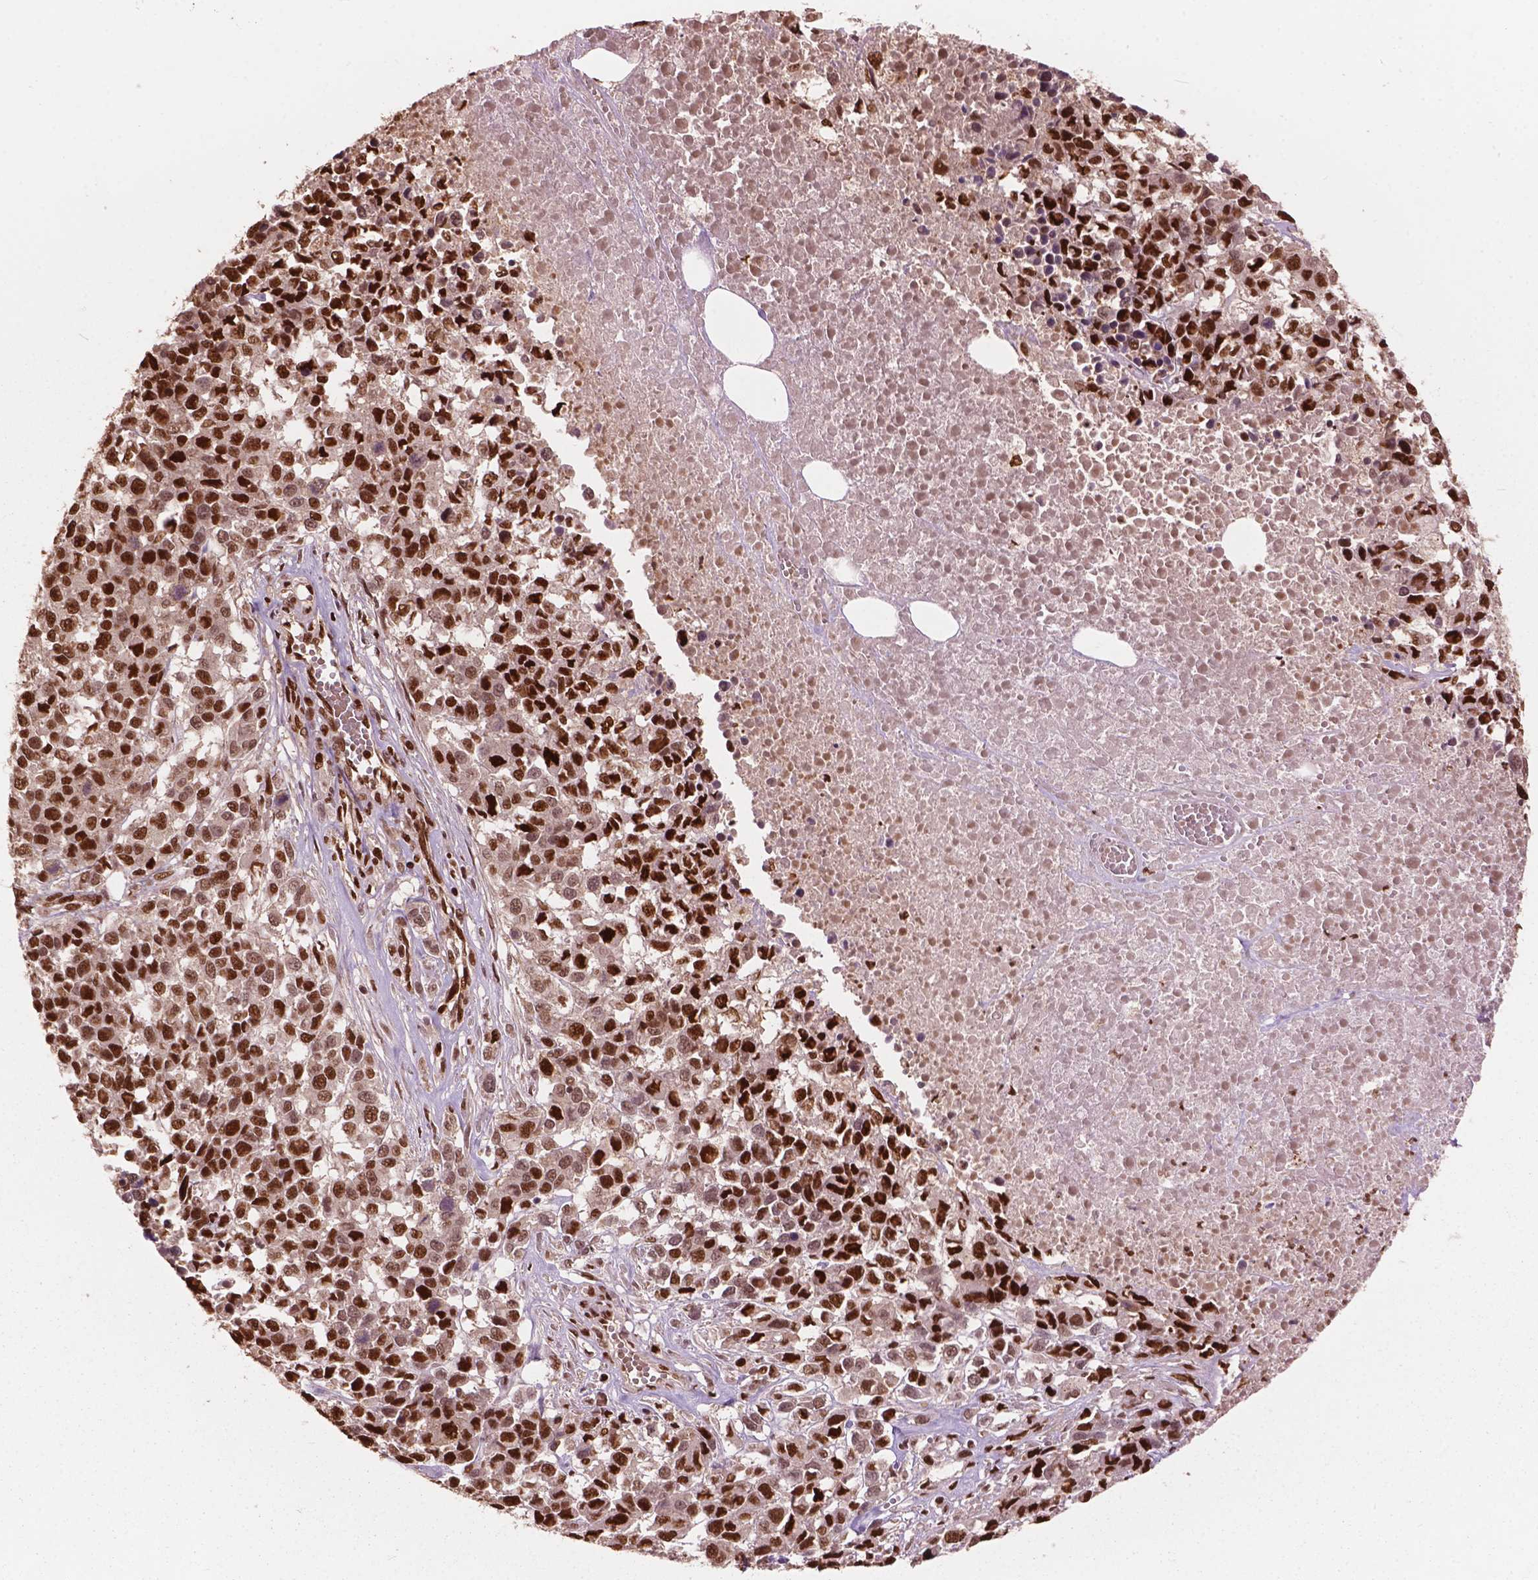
{"staining": {"intensity": "strong", "quantity": ">75%", "location": "nuclear"}, "tissue": "melanoma", "cell_type": "Tumor cells", "image_type": "cancer", "snomed": [{"axis": "morphology", "description": "Malignant melanoma, Metastatic site"}, {"axis": "topography", "description": "Skin"}], "caption": "Immunohistochemical staining of human malignant melanoma (metastatic site) reveals high levels of strong nuclear expression in approximately >75% of tumor cells. The protein of interest is shown in brown color, while the nuclei are stained blue.", "gene": "ANP32B", "patient": {"sex": "male", "age": 84}}